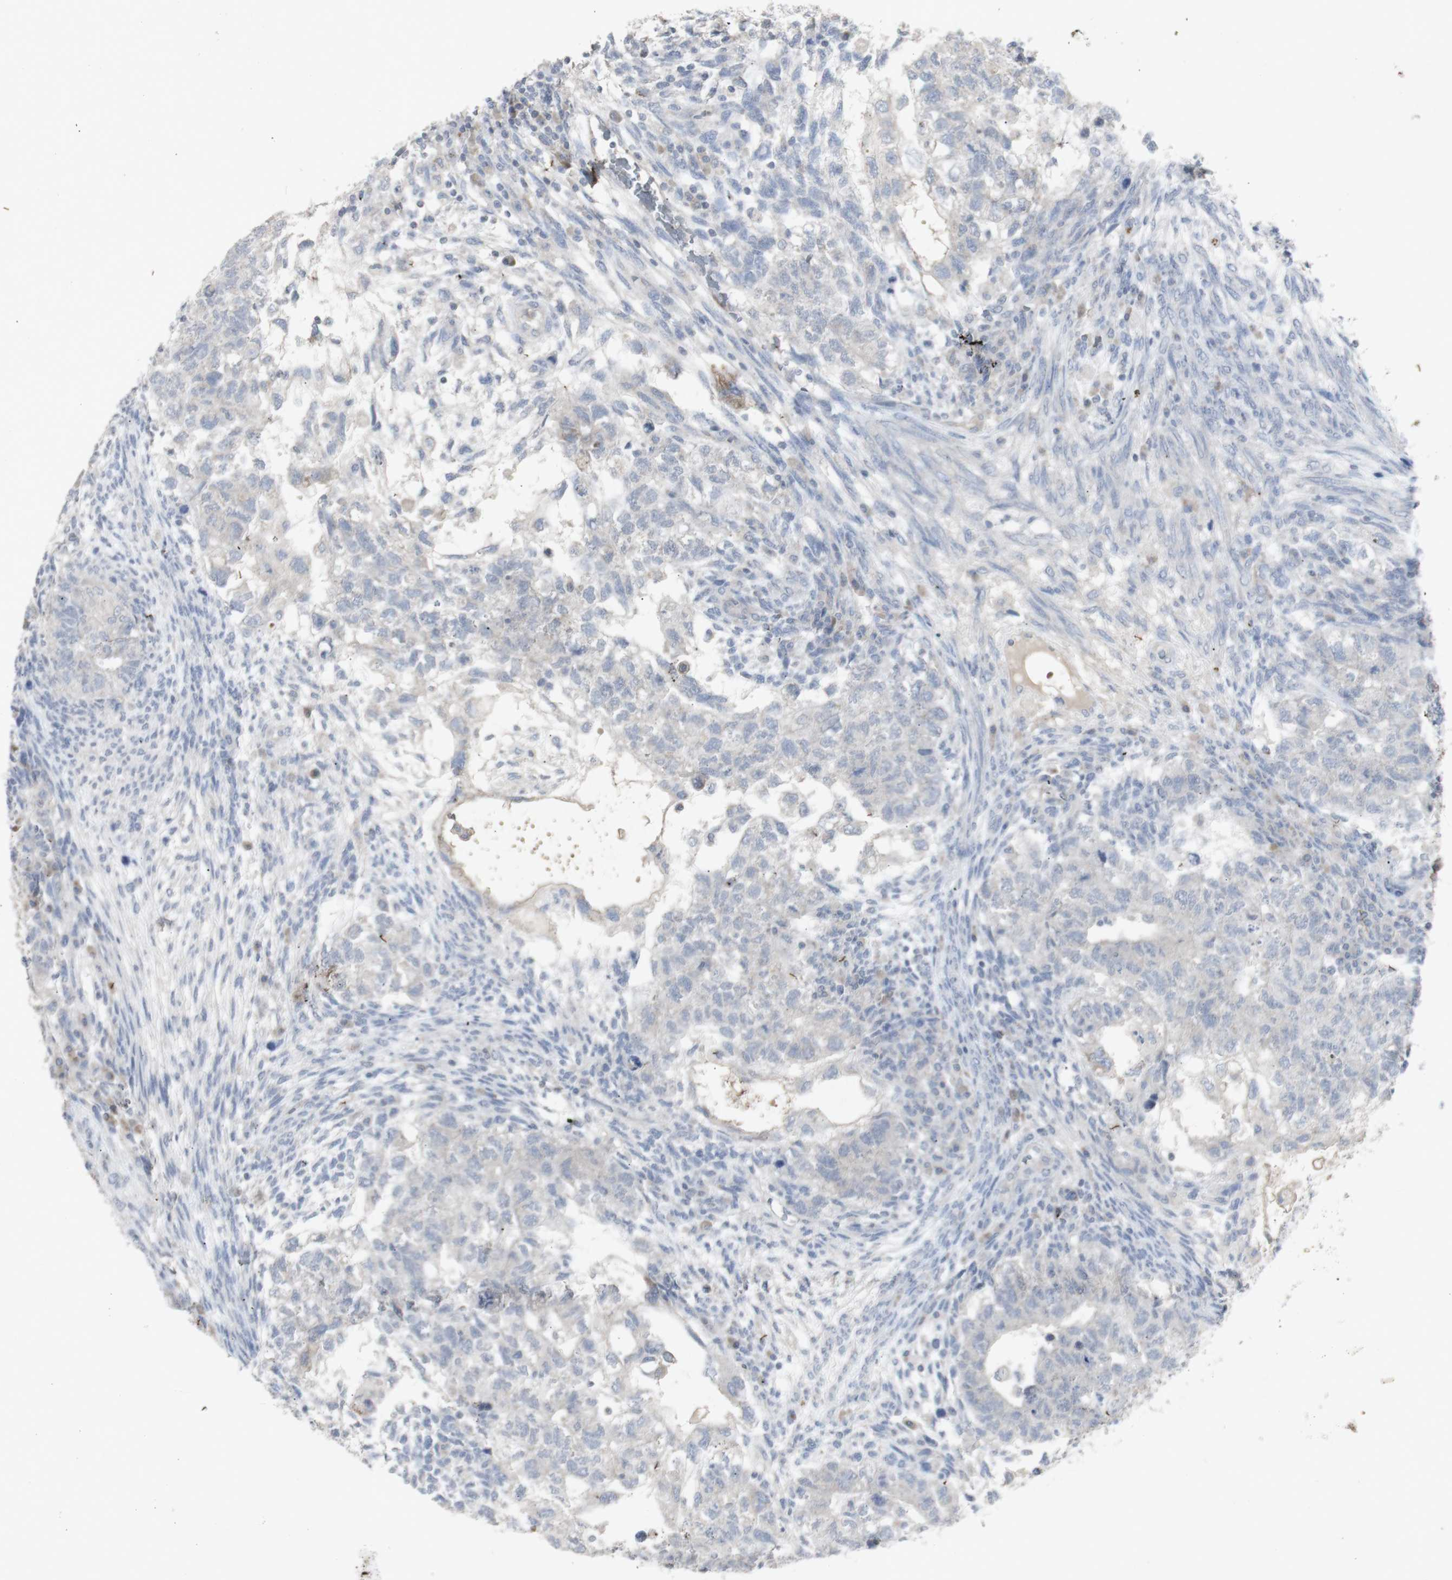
{"staining": {"intensity": "negative", "quantity": "none", "location": "none"}, "tissue": "testis cancer", "cell_type": "Tumor cells", "image_type": "cancer", "snomed": [{"axis": "morphology", "description": "Normal tissue, NOS"}, {"axis": "morphology", "description": "Carcinoma, Embryonal, NOS"}, {"axis": "topography", "description": "Testis"}], "caption": "Immunohistochemical staining of testis cancer displays no significant positivity in tumor cells.", "gene": "INS", "patient": {"sex": "male", "age": 36}}